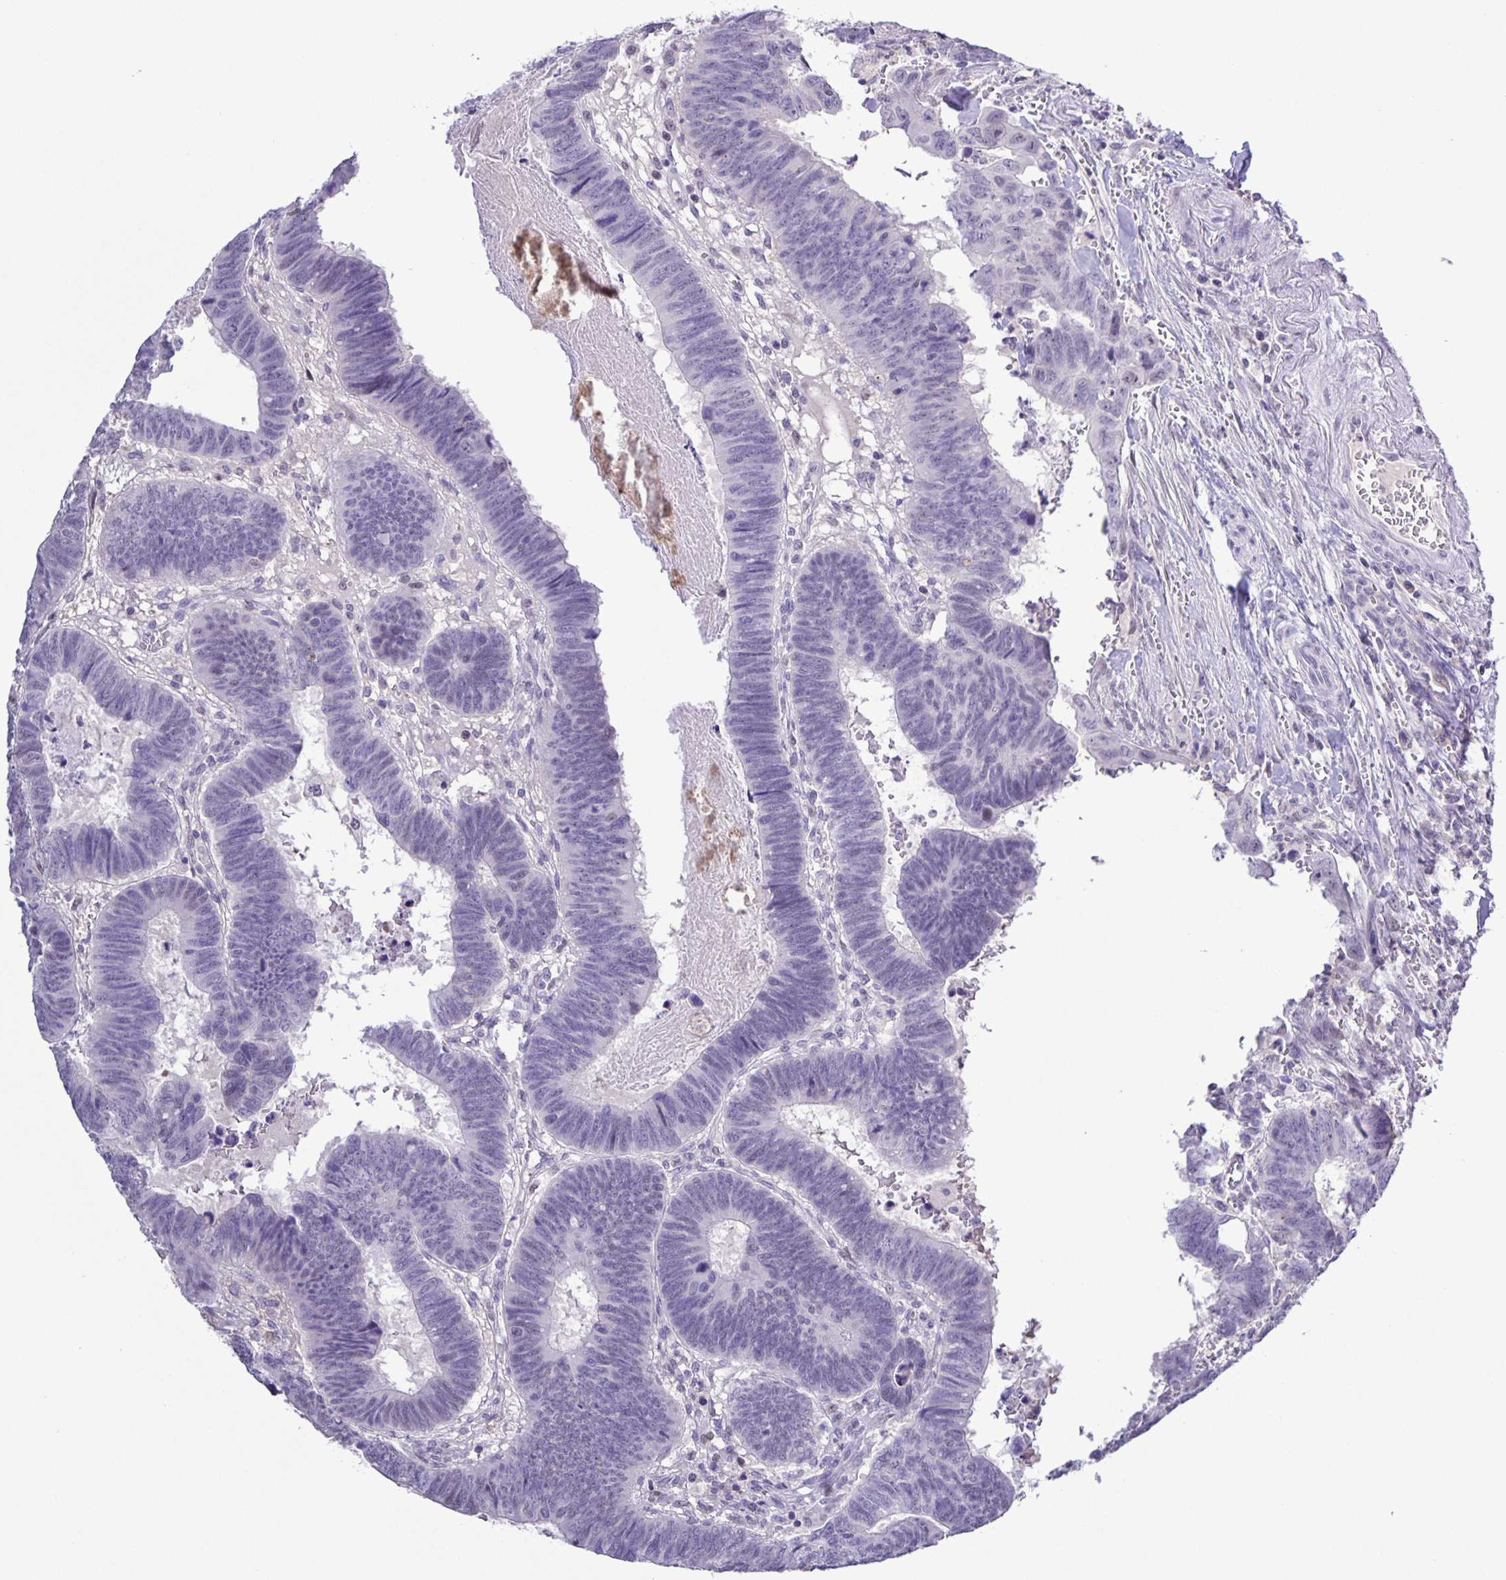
{"staining": {"intensity": "negative", "quantity": "none", "location": "none"}, "tissue": "colorectal cancer", "cell_type": "Tumor cells", "image_type": "cancer", "snomed": [{"axis": "morphology", "description": "Adenocarcinoma, NOS"}, {"axis": "topography", "description": "Colon"}], "caption": "DAB immunohistochemical staining of colorectal adenocarcinoma demonstrates no significant positivity in tumor cells. The staining was performed using DAB to visualize the protein expression in brown, while the nuclei were stained in blue with hematoxylin (Magnification: 20x).", "gene": "ONECUT2", "patient": {"sex": "male", "age": 62}}